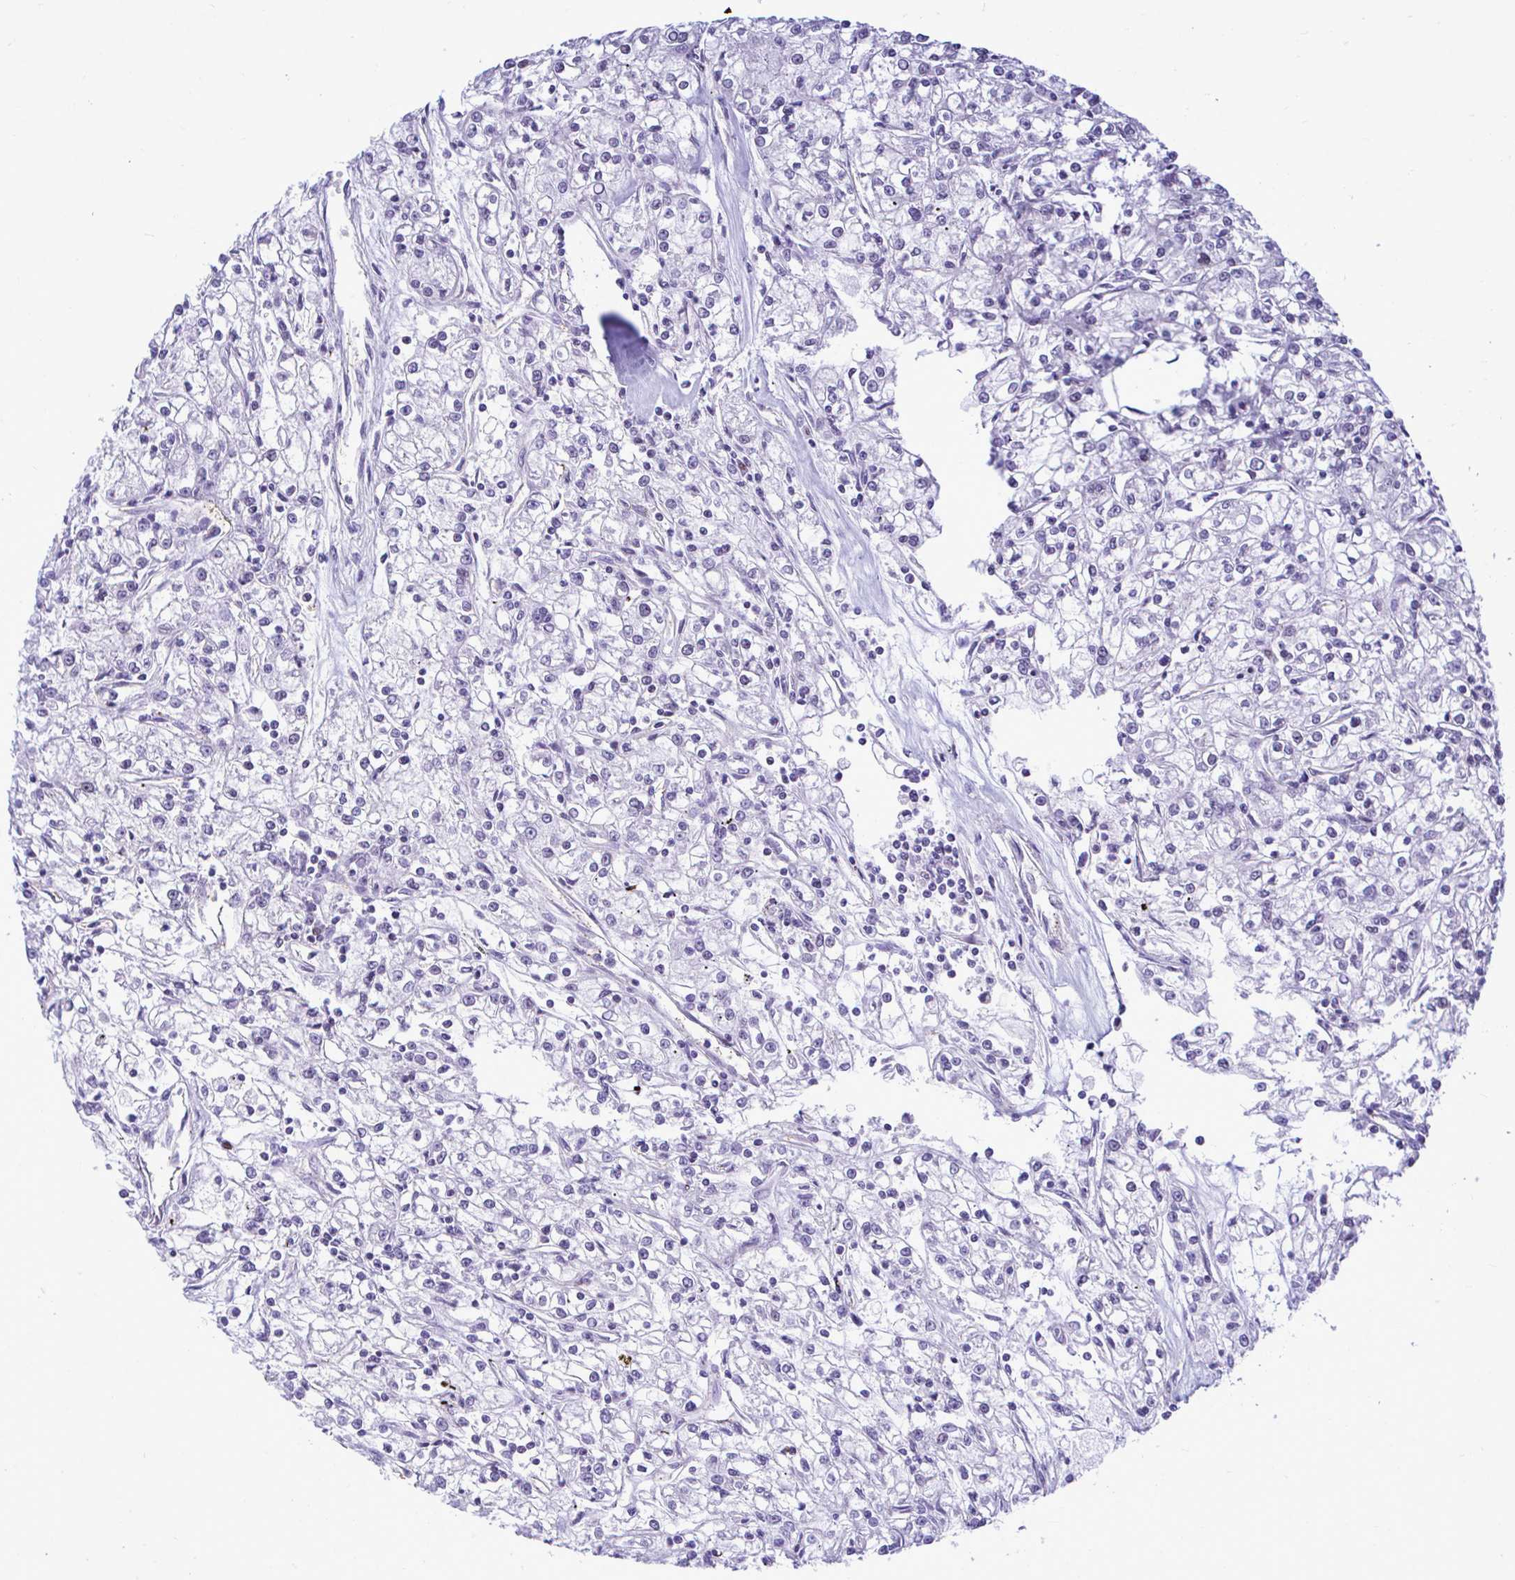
{"staining": {"intensity": "negative", "quantity": "none", "location": "none"}, "tissue": "renal cancer", "cell_type": "Tumor cells", "image_type": "cancer", "snomed": [{"axis": "morphology", "description": "Adenocarcinoma, NOS"}, {"axis": "topography", "description": "Kidney"}], "caption": "A high-resolution micrograph shows IHC staining of renal cancer, which reveals no significant staining in tumor cells.", "gene": "SLC25A51", "patient": {"sex": "female", "age": 59}}